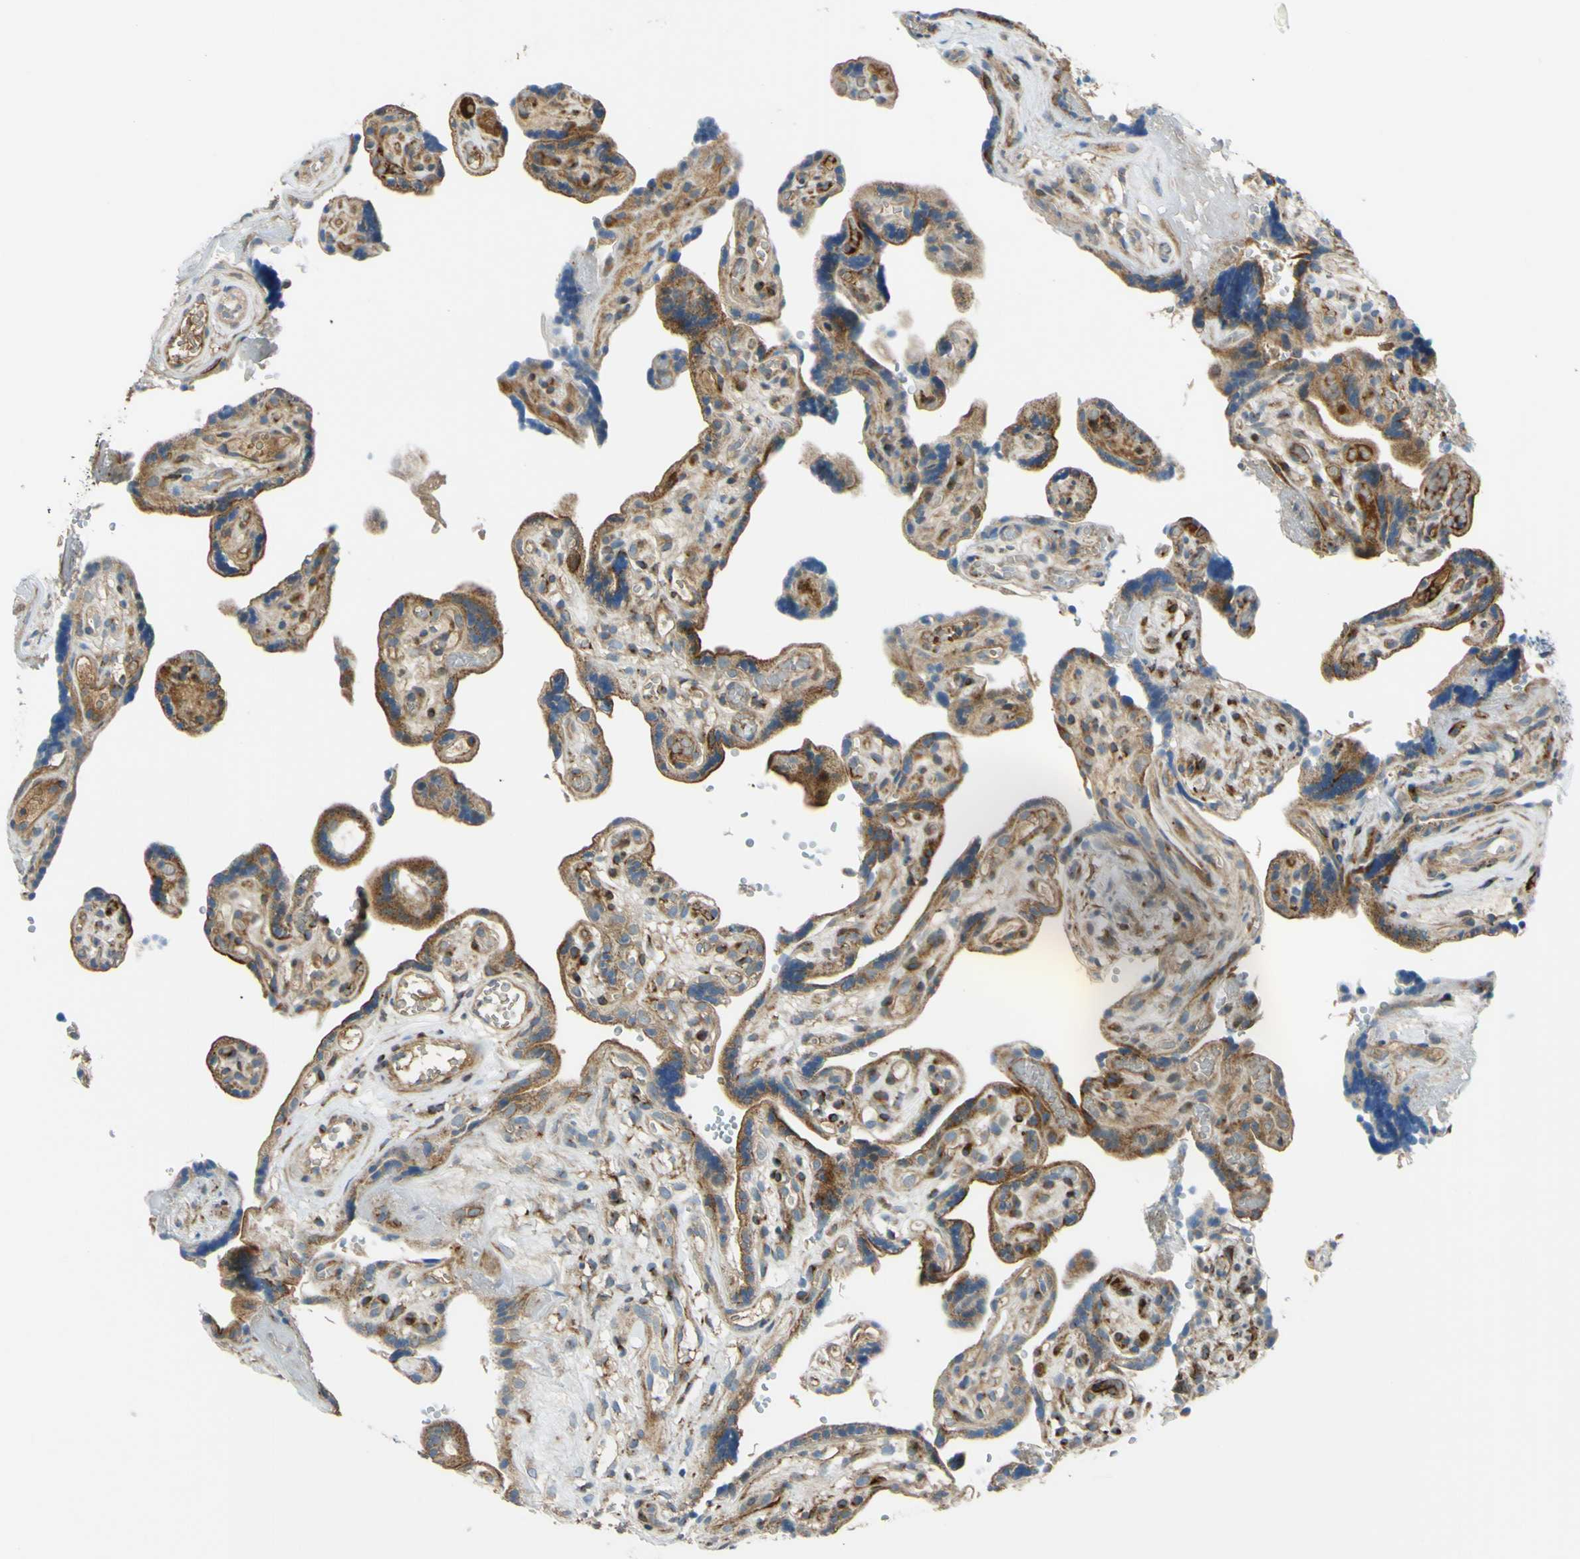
{"staining": {"intensity": "moderate", "quantity": ">75%", "location": "cytoplasmic/membranous"}, "tissue": "placenta", "cell_type": "Decidual cells", "image_type": "normal", "snomed": [{"axis": "morphology", "description": "Normal tissue, NOS"}, {"axis": "topography", "description": "Placenta"}], "caption": "IHC micrograph of benign placenta: placenta stained using IHC reveals medium levels of moderate protein expression localized specifically in the cytoplasmic/membranous of decidual cells, appearing as a cytoplasmic/membranous brown color.", "gene": "ARHGAP1", "patient": {"sex": "female", "age": 30}}